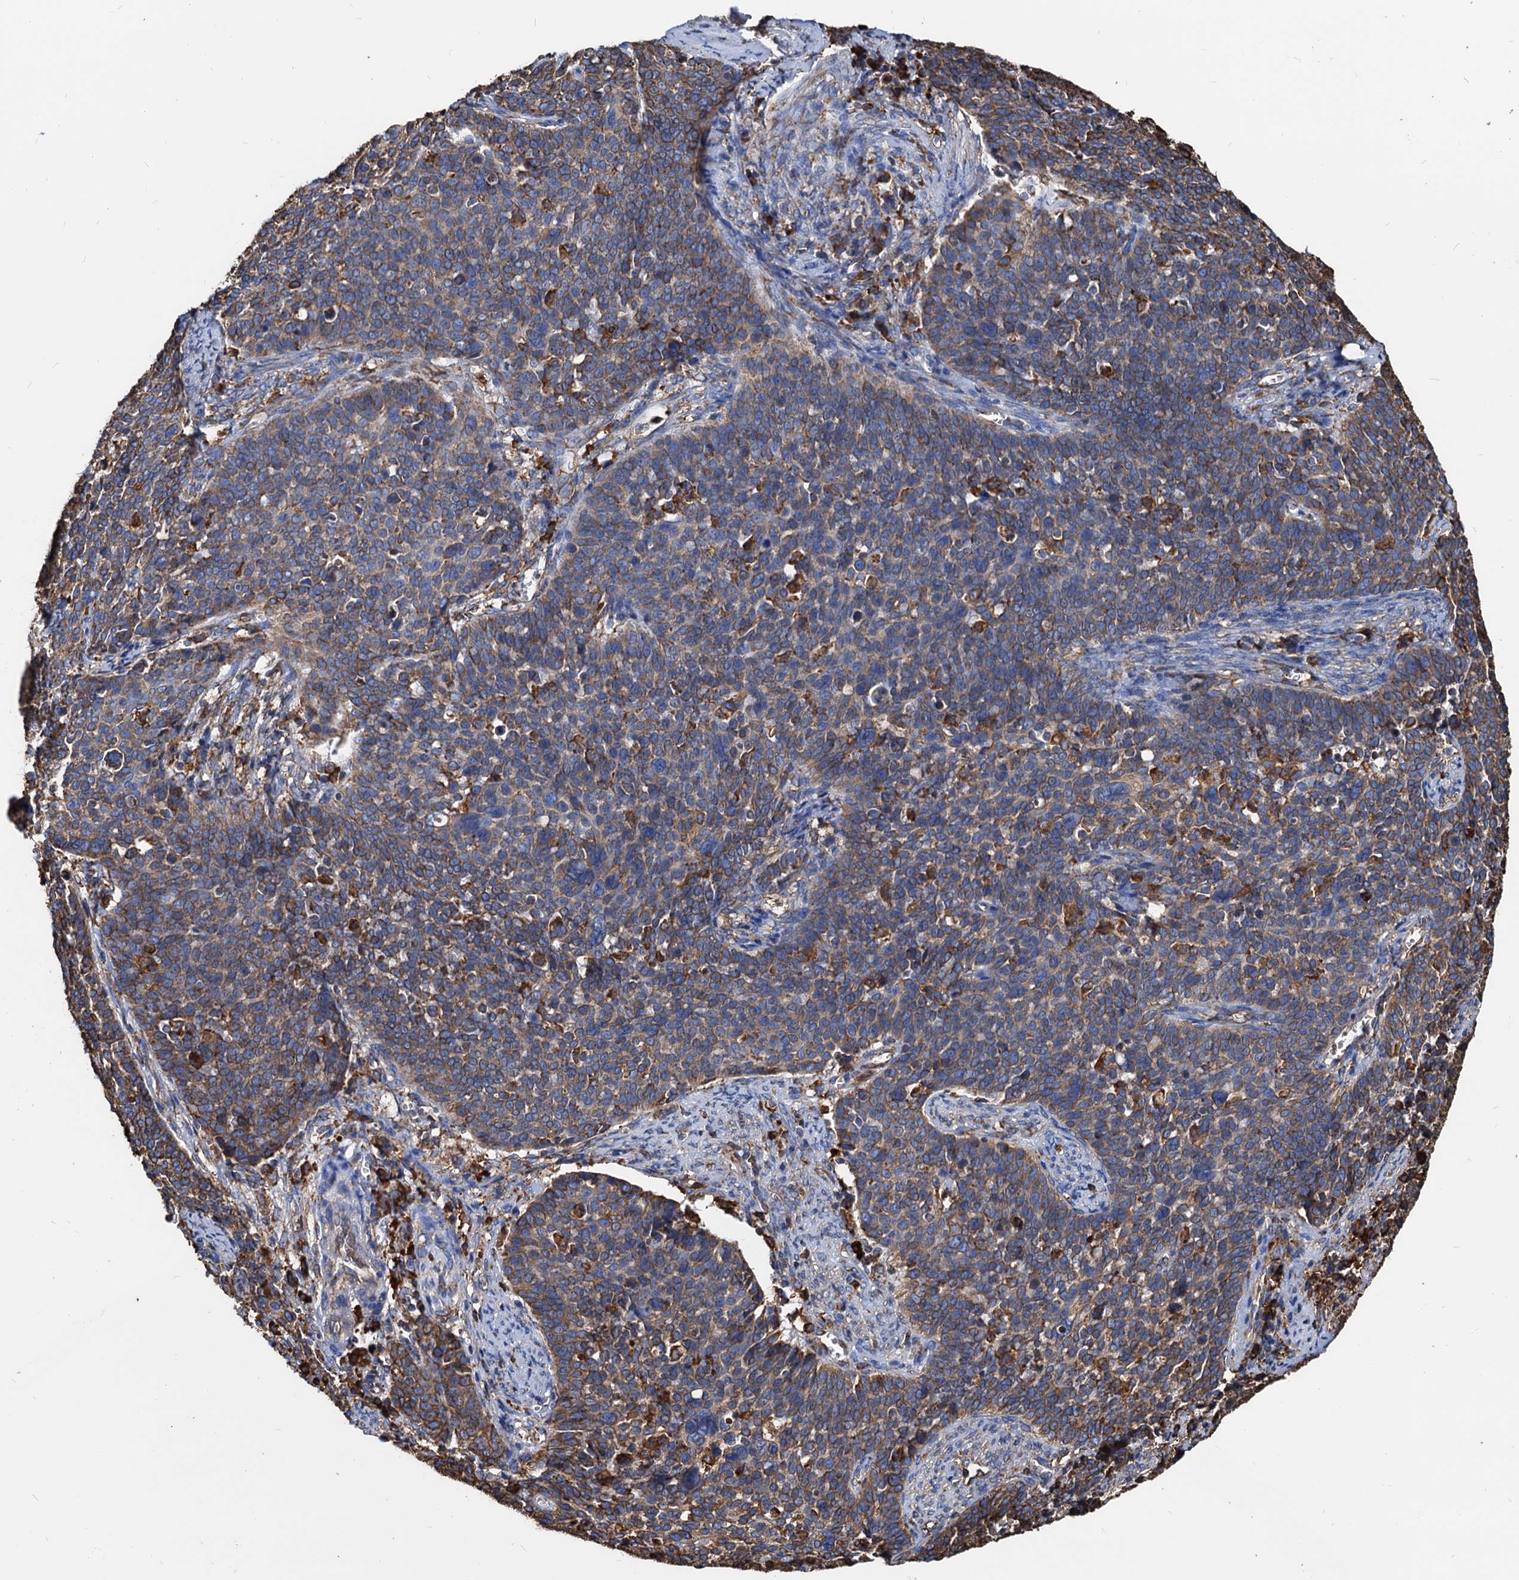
{"staining": {"intensity": "moderate", "quantity": "<25%", "location": "cytoplasmic/membranous"}, "tissue": "cervical cancer", "cell_type": "Tumor cells", "image_type": "cancer", "snomed": [{"axis": "morphology", "description": "Squamous cell carcinoma, NOS"}, {"axis": "topography", "description": "Cervix"}], "caption": "This is a histology image of immunohistochemistry staining of cervical cancer (squamous cell carcinoma), which shows moderate positivity in the cytoplasmic/membranous of tumor cells.", "gene": "HSPA5", "patient": {"sex": "female", "age": 39}}